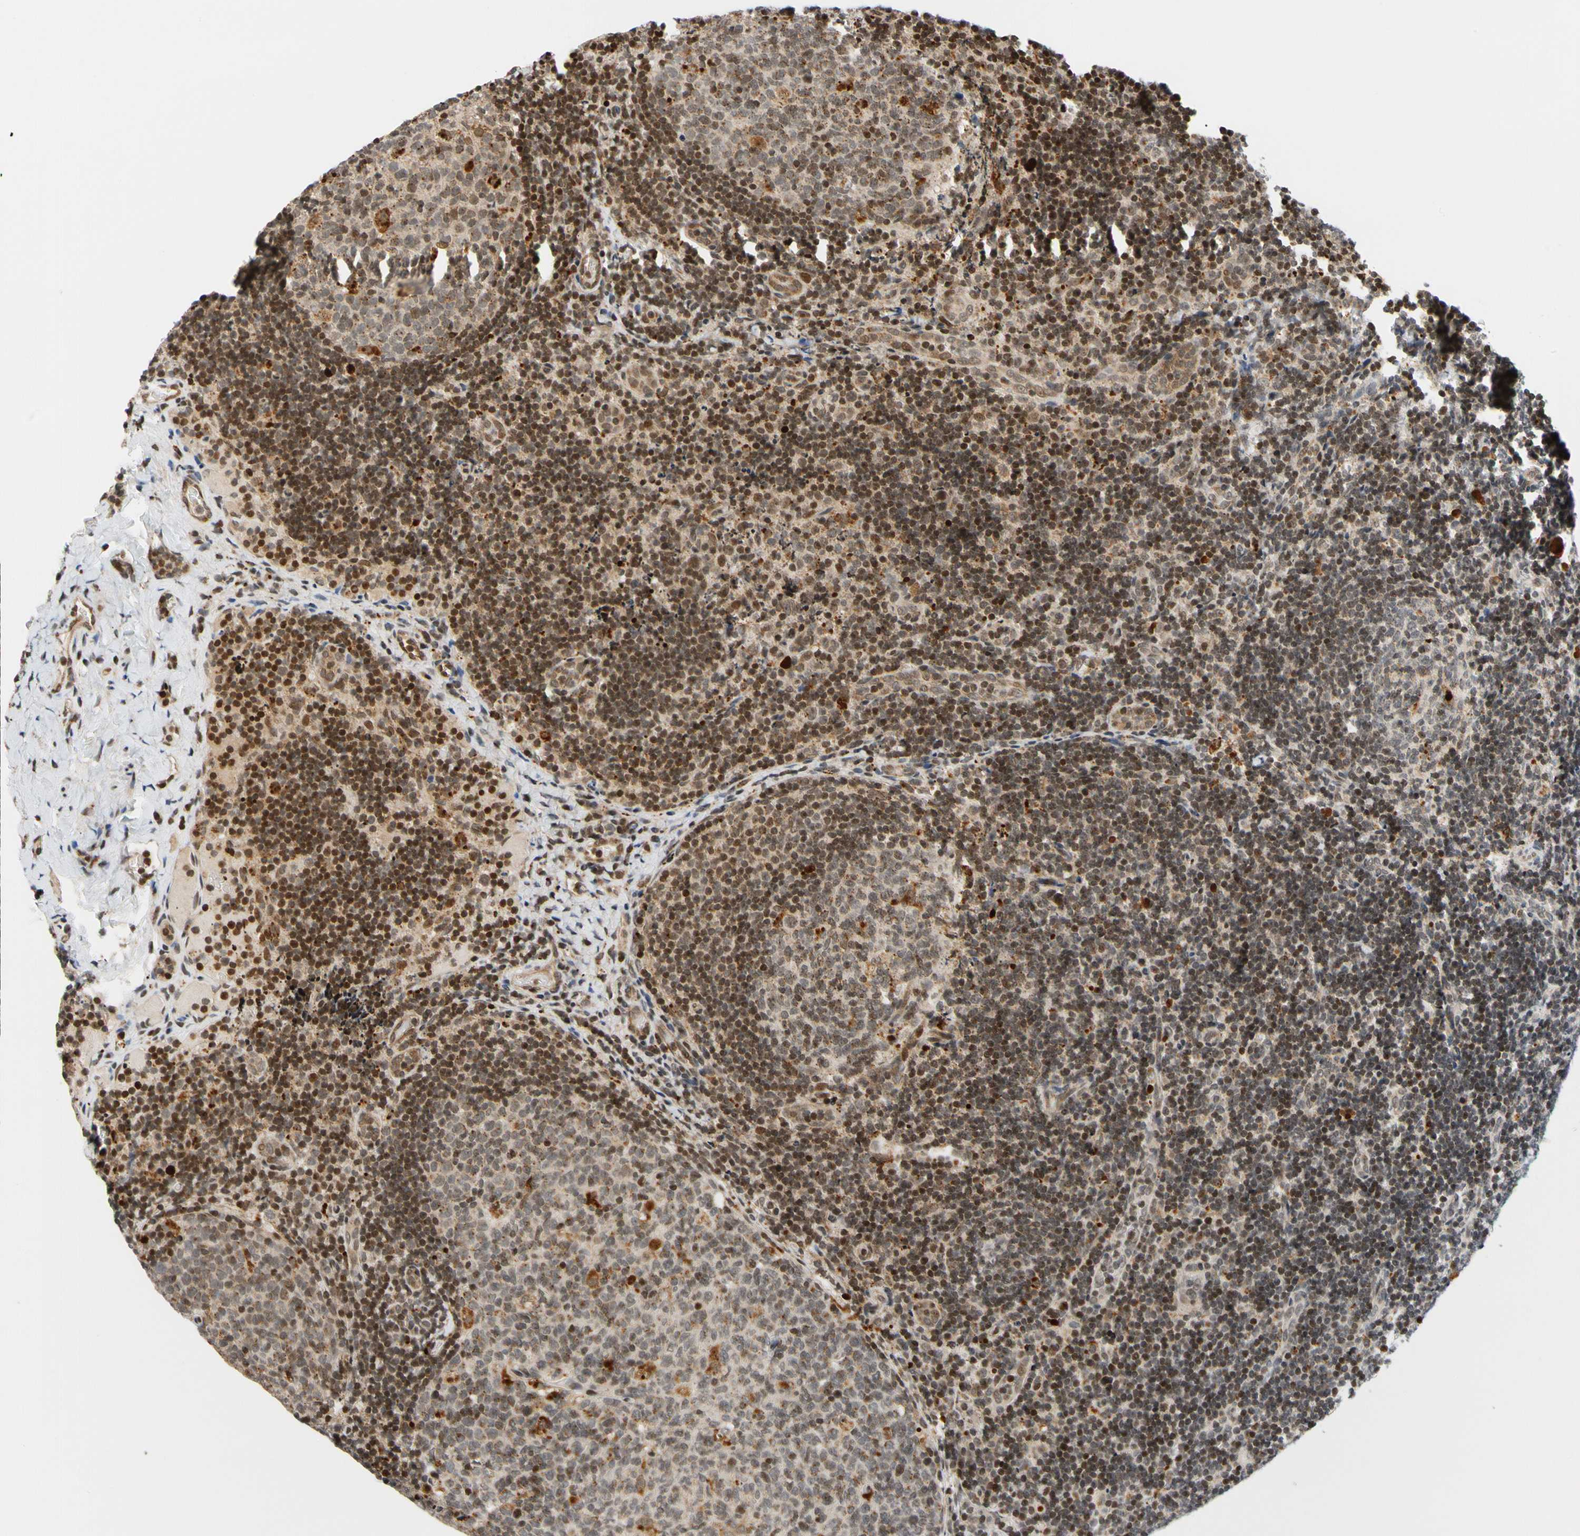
{"staining": {"intensity": "moderate", "quantity": "<25%", "location": "cytoplasmic/membranous,nuclear"}, "tissue": "lymph node", "cell_type": "Germinal center cells", "image_type": "normal", "snomed": [{"axis": "morphology", "description": "Normal tissue, NOS"}, {"axis": "topography", "description": "Lymph node"}], "caption": "This photomicrograph exhibits immunohistochemistry (IHC) staining of benign human lymph node, with low moderate cytoplasmic/membranous,nuclear staining in approximately <25% of germinal center cells.", "gene": "CDK7", "patient": {"sex": "female", "age": 14}}